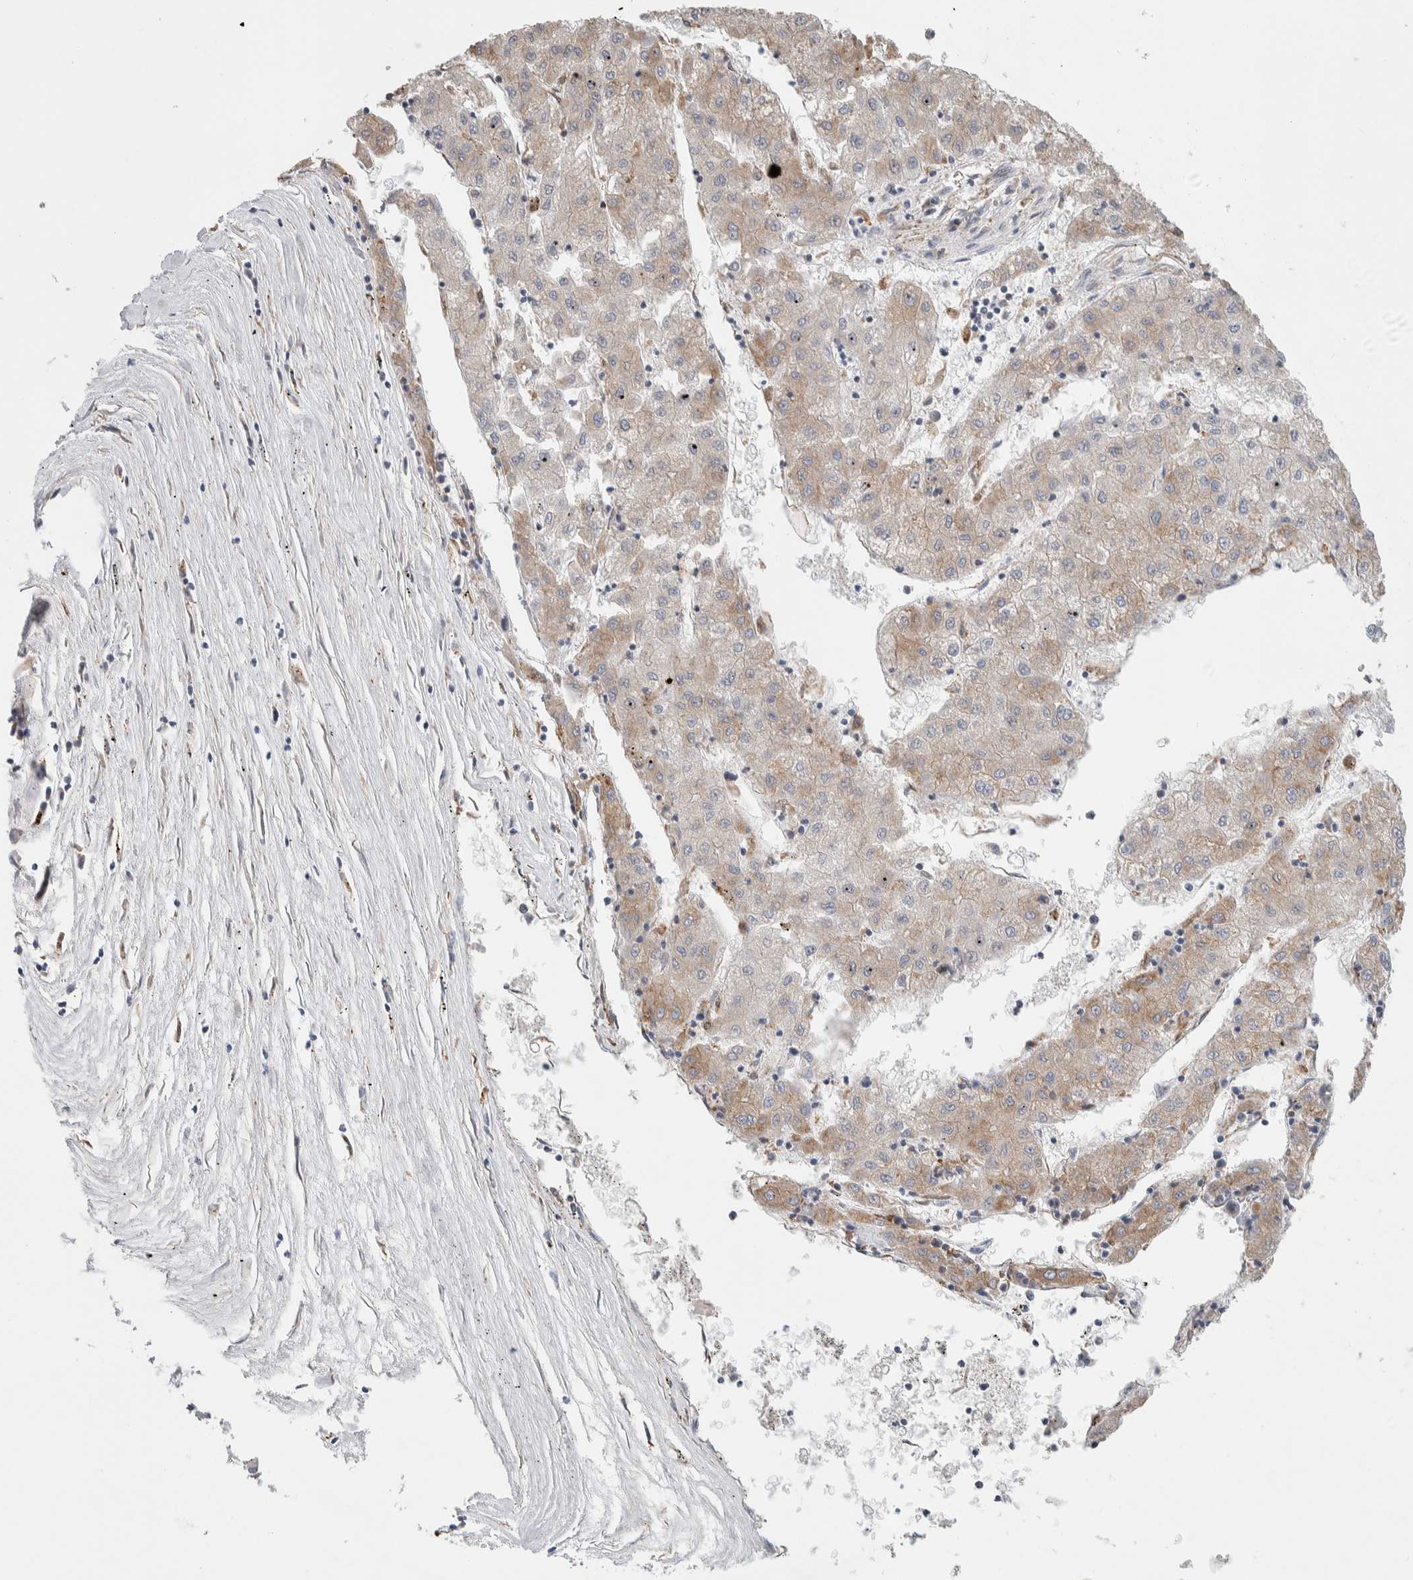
{"staining": {"intensity": "weak", "quantity": "25%-75%", "location": "cytoplasmic/membranous"}, "tissue": "liver cancer", "cell_type": "Tumor cells", "image_type": "cancer", "snomed": [{"axis": "morphology", "description": "Carcinoma, Hepatocellular, NOS"}, {"axis": "topography", "description": "Liver"}], "caption": "The micrograph displays immunohistochemical staining of liver cancer (hepatocellular carcinoma). There is weak cytoplasmic/membranous expression is present in about 25%-75% of tumor cells. Using DAB (brown) and hematoxylin (blue) stains, captured at high magnification using brightfield microscopy.", "gene": "ADCY8", "patient": {"sex": "male", "age": 72}}